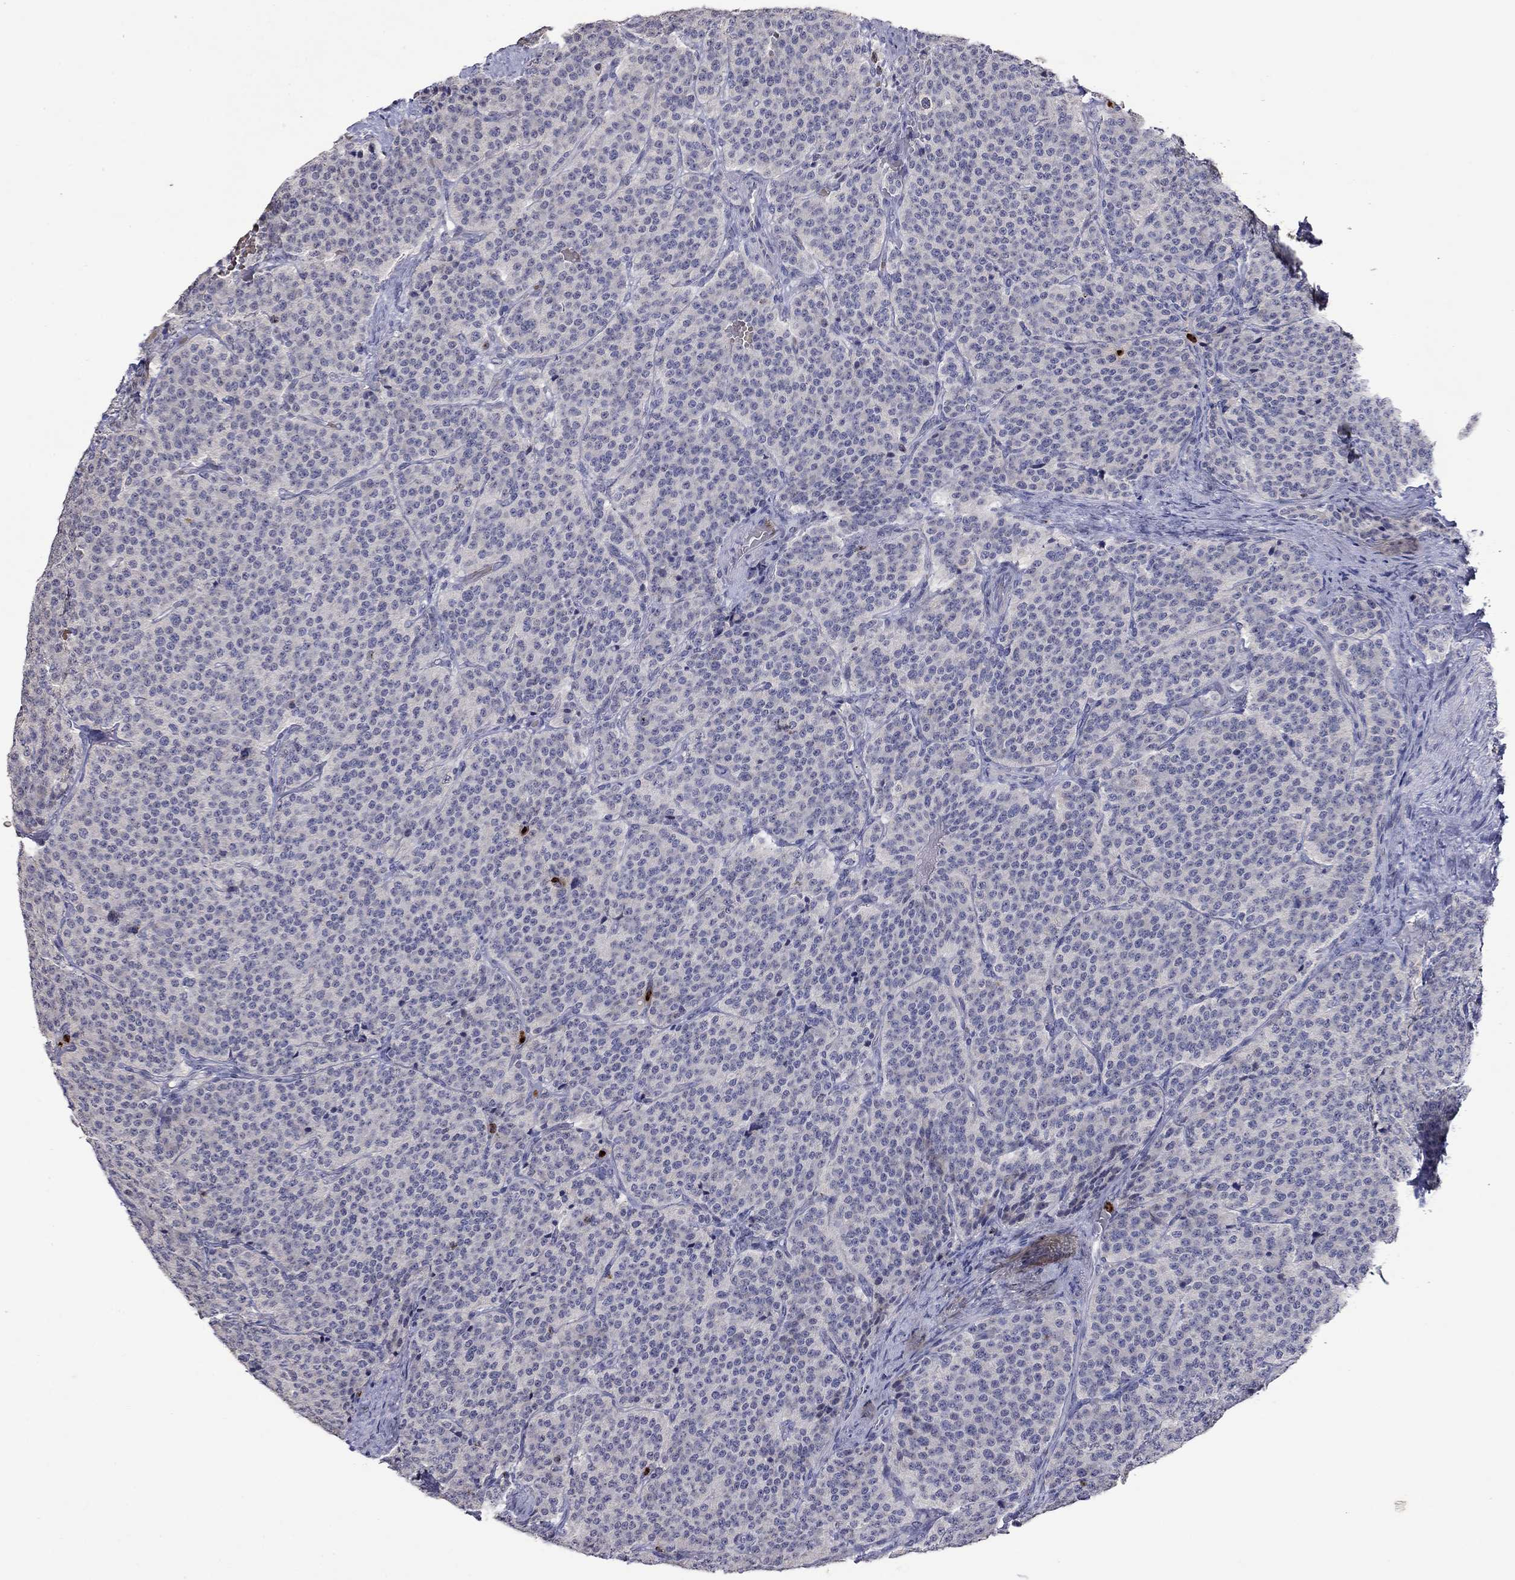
{"staining": {"intensity": "negative", "quantity": "none", "location": "none"}, "tissue": "carcinoid", "cell_type": "Tumor cells", "image_type": "cancer", "snomed": [{"axis": "morphology", "description": "Carcinoid, malignant, NOS"}, {"axis": "topography", "description": "Small intestine"}], "caption": "The image reveals no staining of tumor cells in carcinoid.", "gene": "CCL5", "patient": {"sex": "female", "age": 58}}